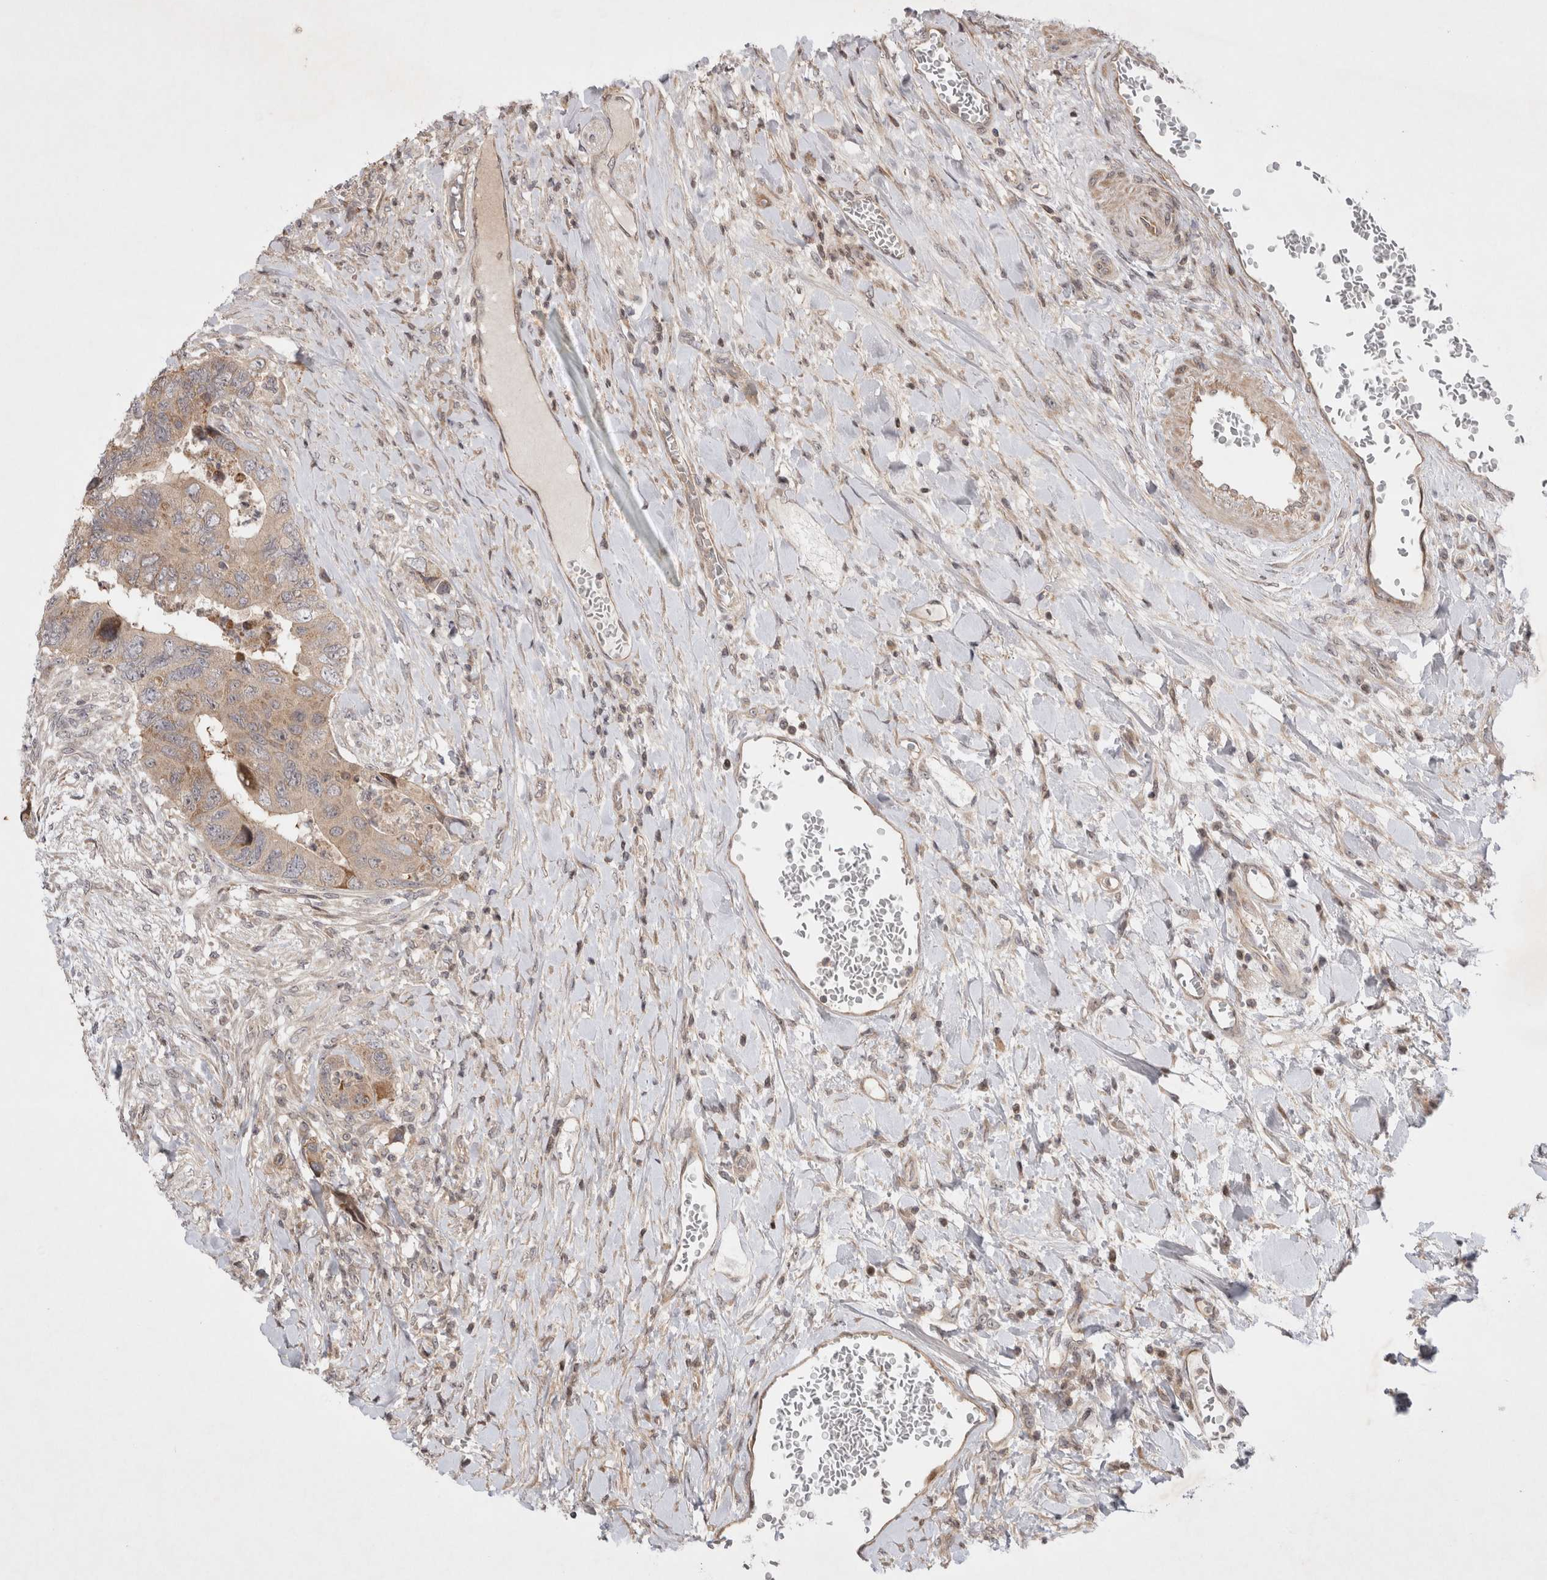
{"staining": {"intensity": "weak", "quantity": ">75%", "location": "cytoplasmic/membranous"}, "tissue": "colorectal cancer", "cell_type": "Tumor cells", "image_type": "cancer", "snomed": [{"axis": "morphology", "description": "Adenocarcinoma, NOS"}, {"axis": "topography", "description": "Rectum"}], "caption": "Brown immunohistochemical staining in human colorectal adenocarcinoma exhibits weak cytoplasmic/membranous expression in approximately >75% of tumor cells.", "gene": "EIF2AK1", "patient": {"sex": "male", "age": 63}}